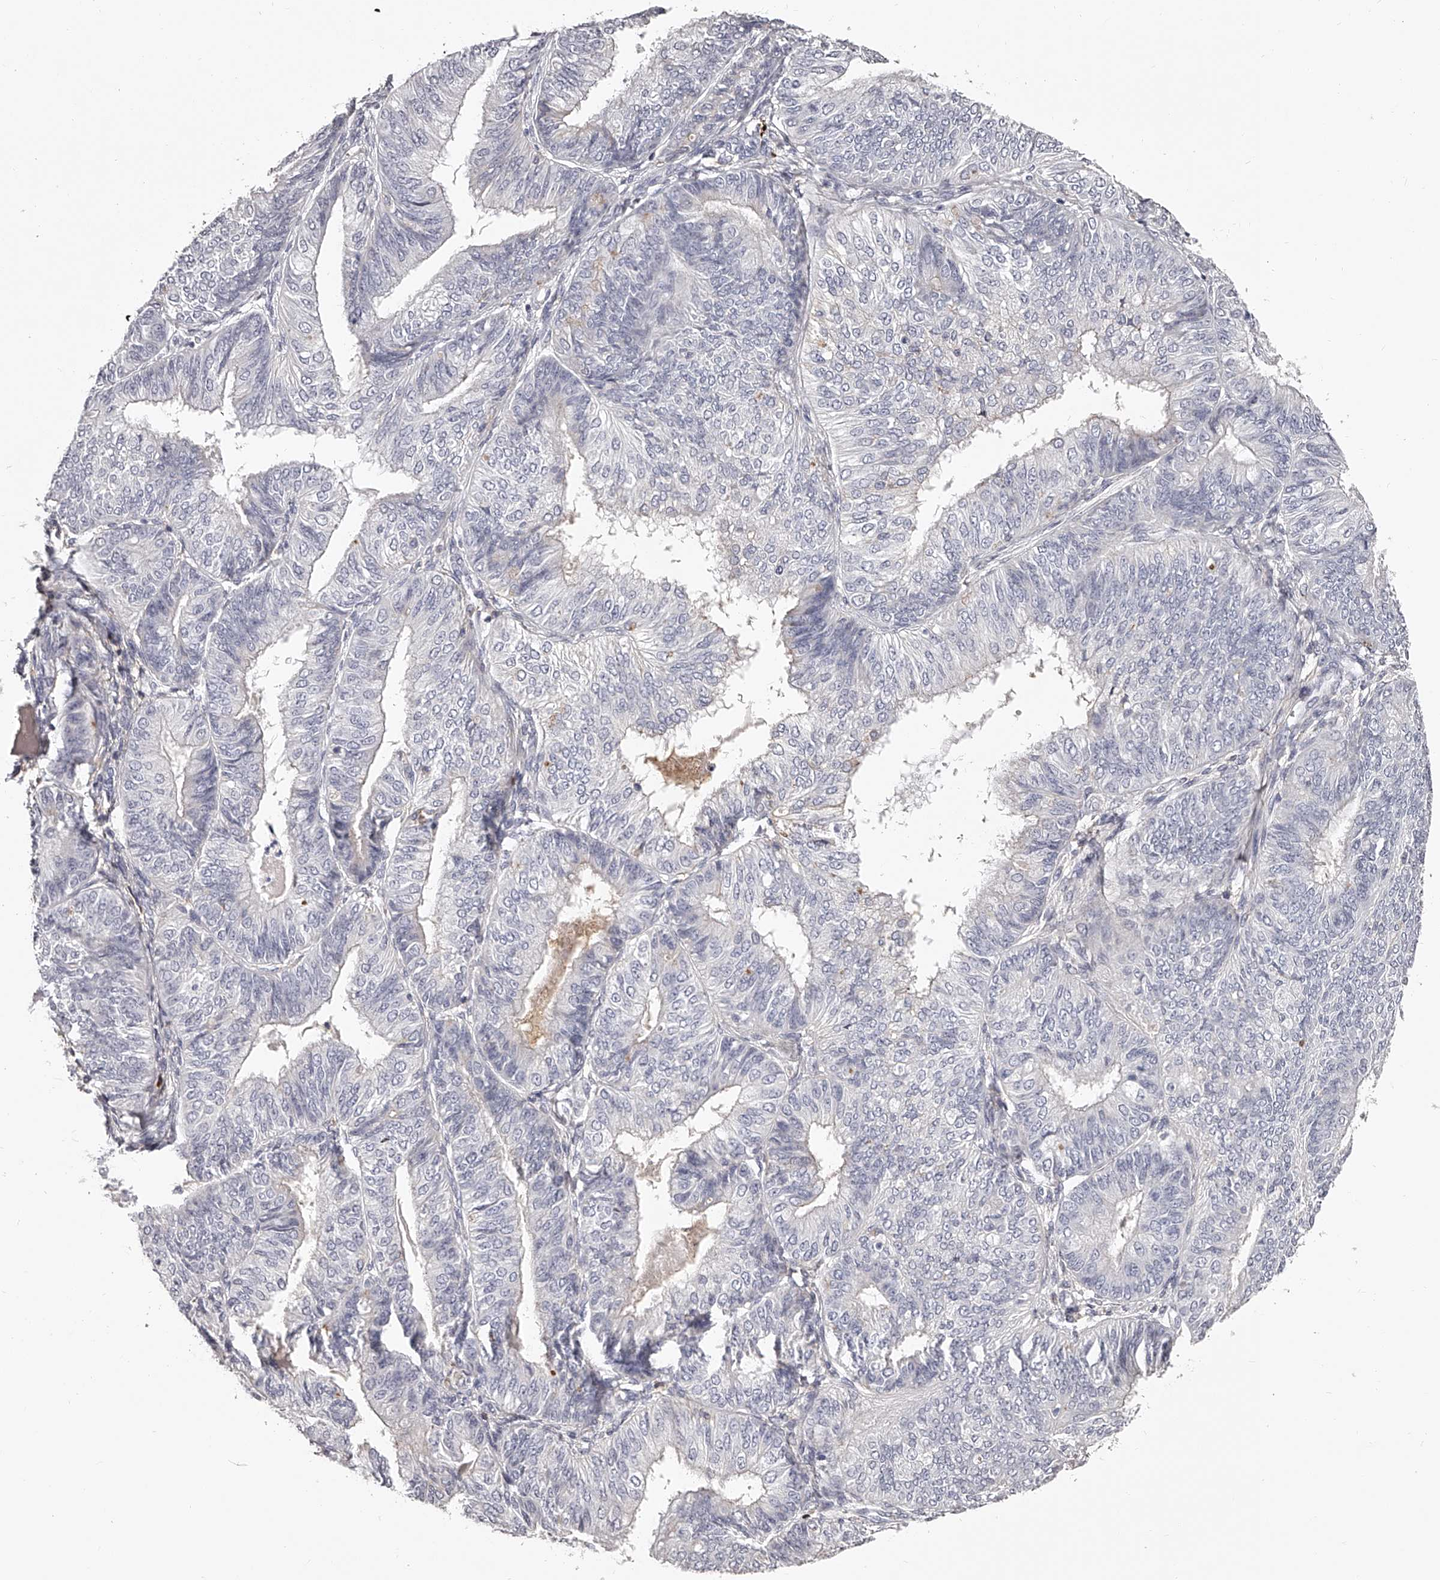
{"staining": {"intensity": "negative", "quantity": "none", "location": "none"}, "tissue": "endometrial cancer", "cell_type": "Tumor cells", "image_type": "cancer", "snomed": [{"axis": "morphology", "description": "Adenocarcinoma, NOS"}, {"axis": "topography", "description": "Endometrium"}], "caption": "This image is of endometrial cancer (adenocarcinoma) stained with immunohistochemistry to label a protein in brown with the nuclei are counter-stained blue. There is no staining in tumor cells.", "gene": "PACSIN1", "patient": {"sex": "female", "age": 58}}